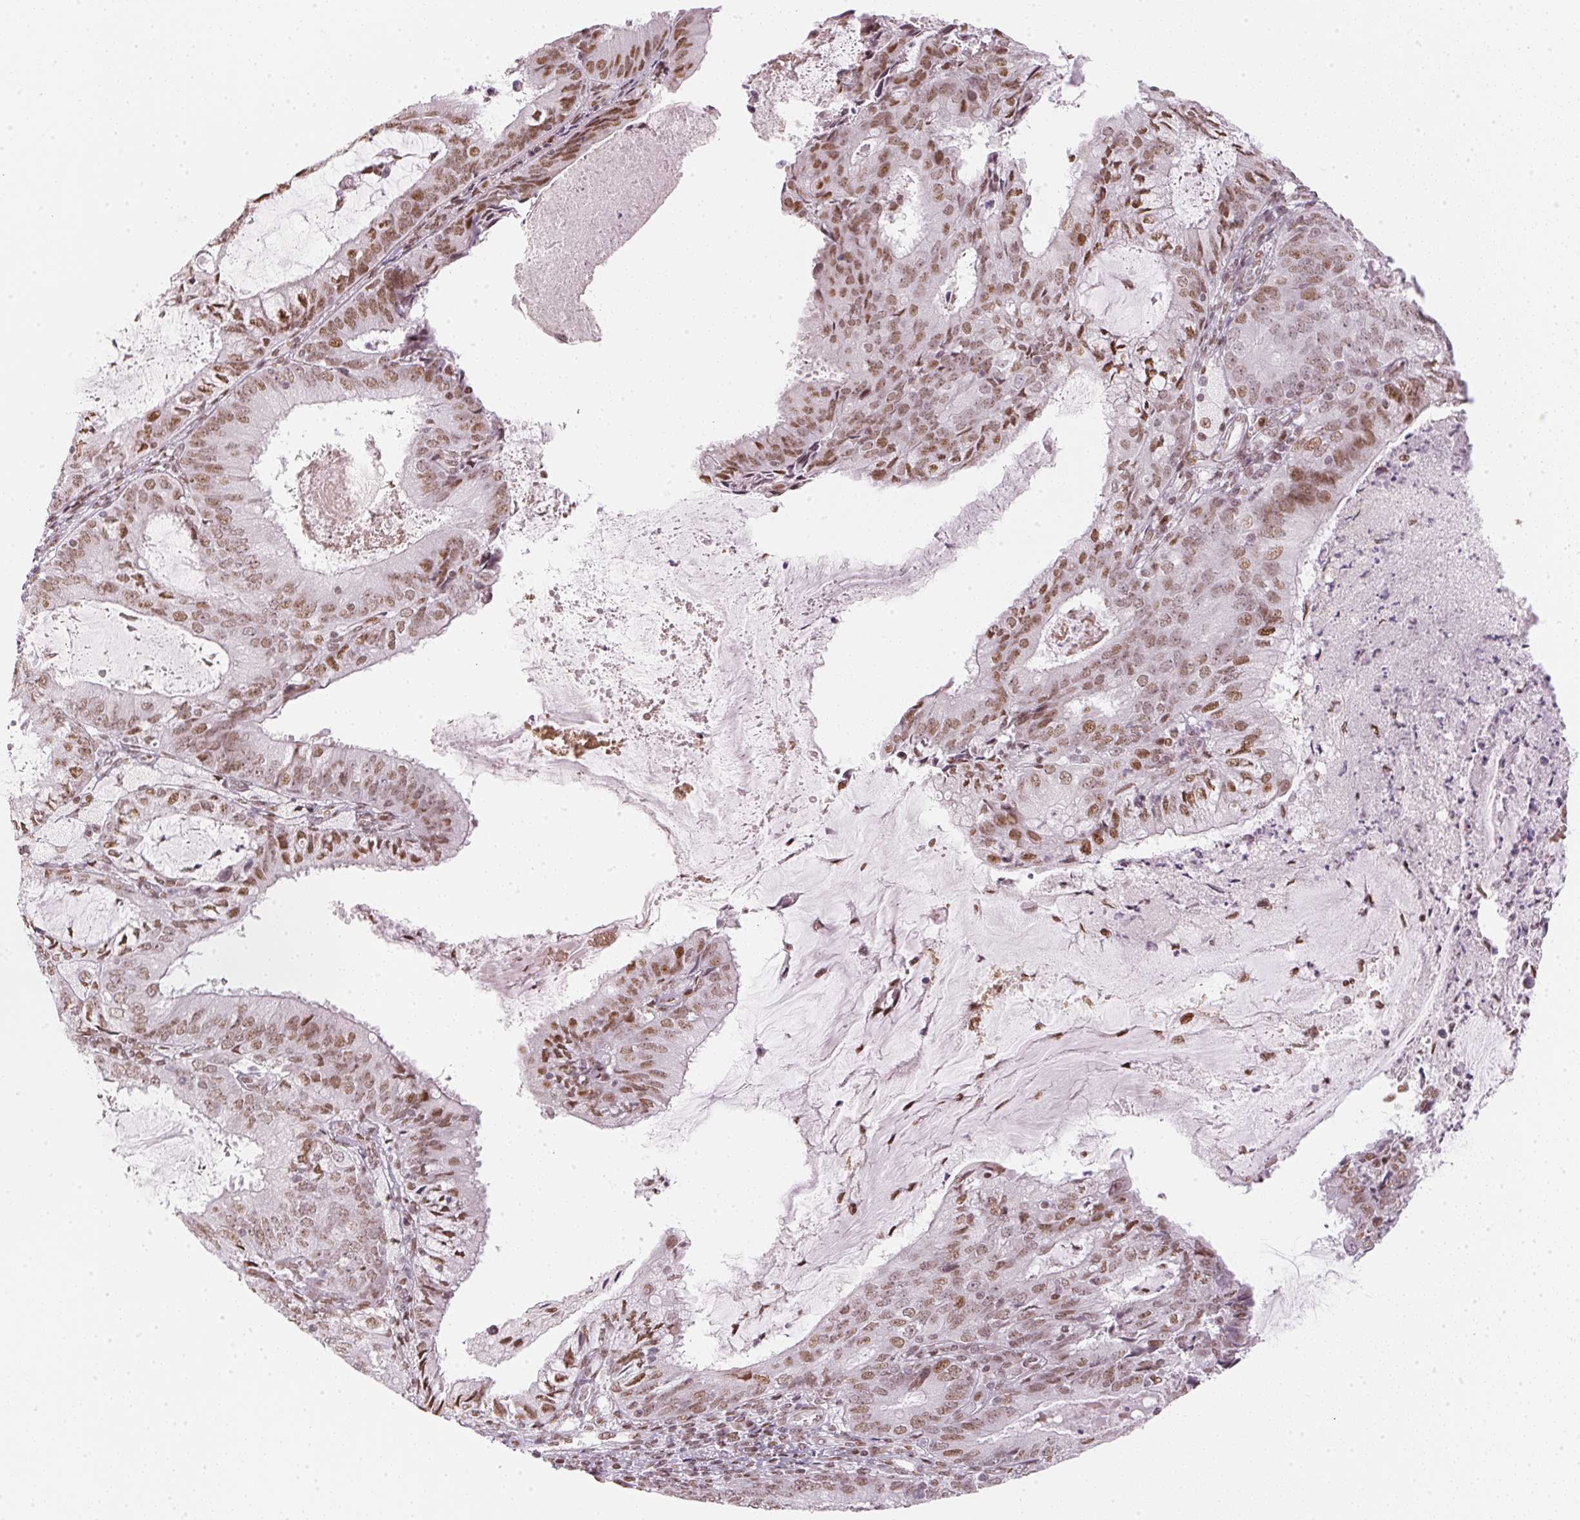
{"staining": {"intensity": "moderate", "quantity": ">75%", "location": "nuclear"}, "tissue": "endometrial cancer", "cell_type": "Tumor cells", "image_type": "cancer", "snomed": [{"axis": "morphology", "description": "Adenocarcinoma, NOS"}, {"axis": "topography", "description": "Endometrium"}], "caption": "Immunohistochemistry (IHC) (DAB (3,3'-diaminobenzidine)) staining of endometrial cancer shows moderate nuclear protein staining in approximately >75% of tumor cells.", "gene": "KAT6A", "patient": {"sex": "female", "age": 57}}